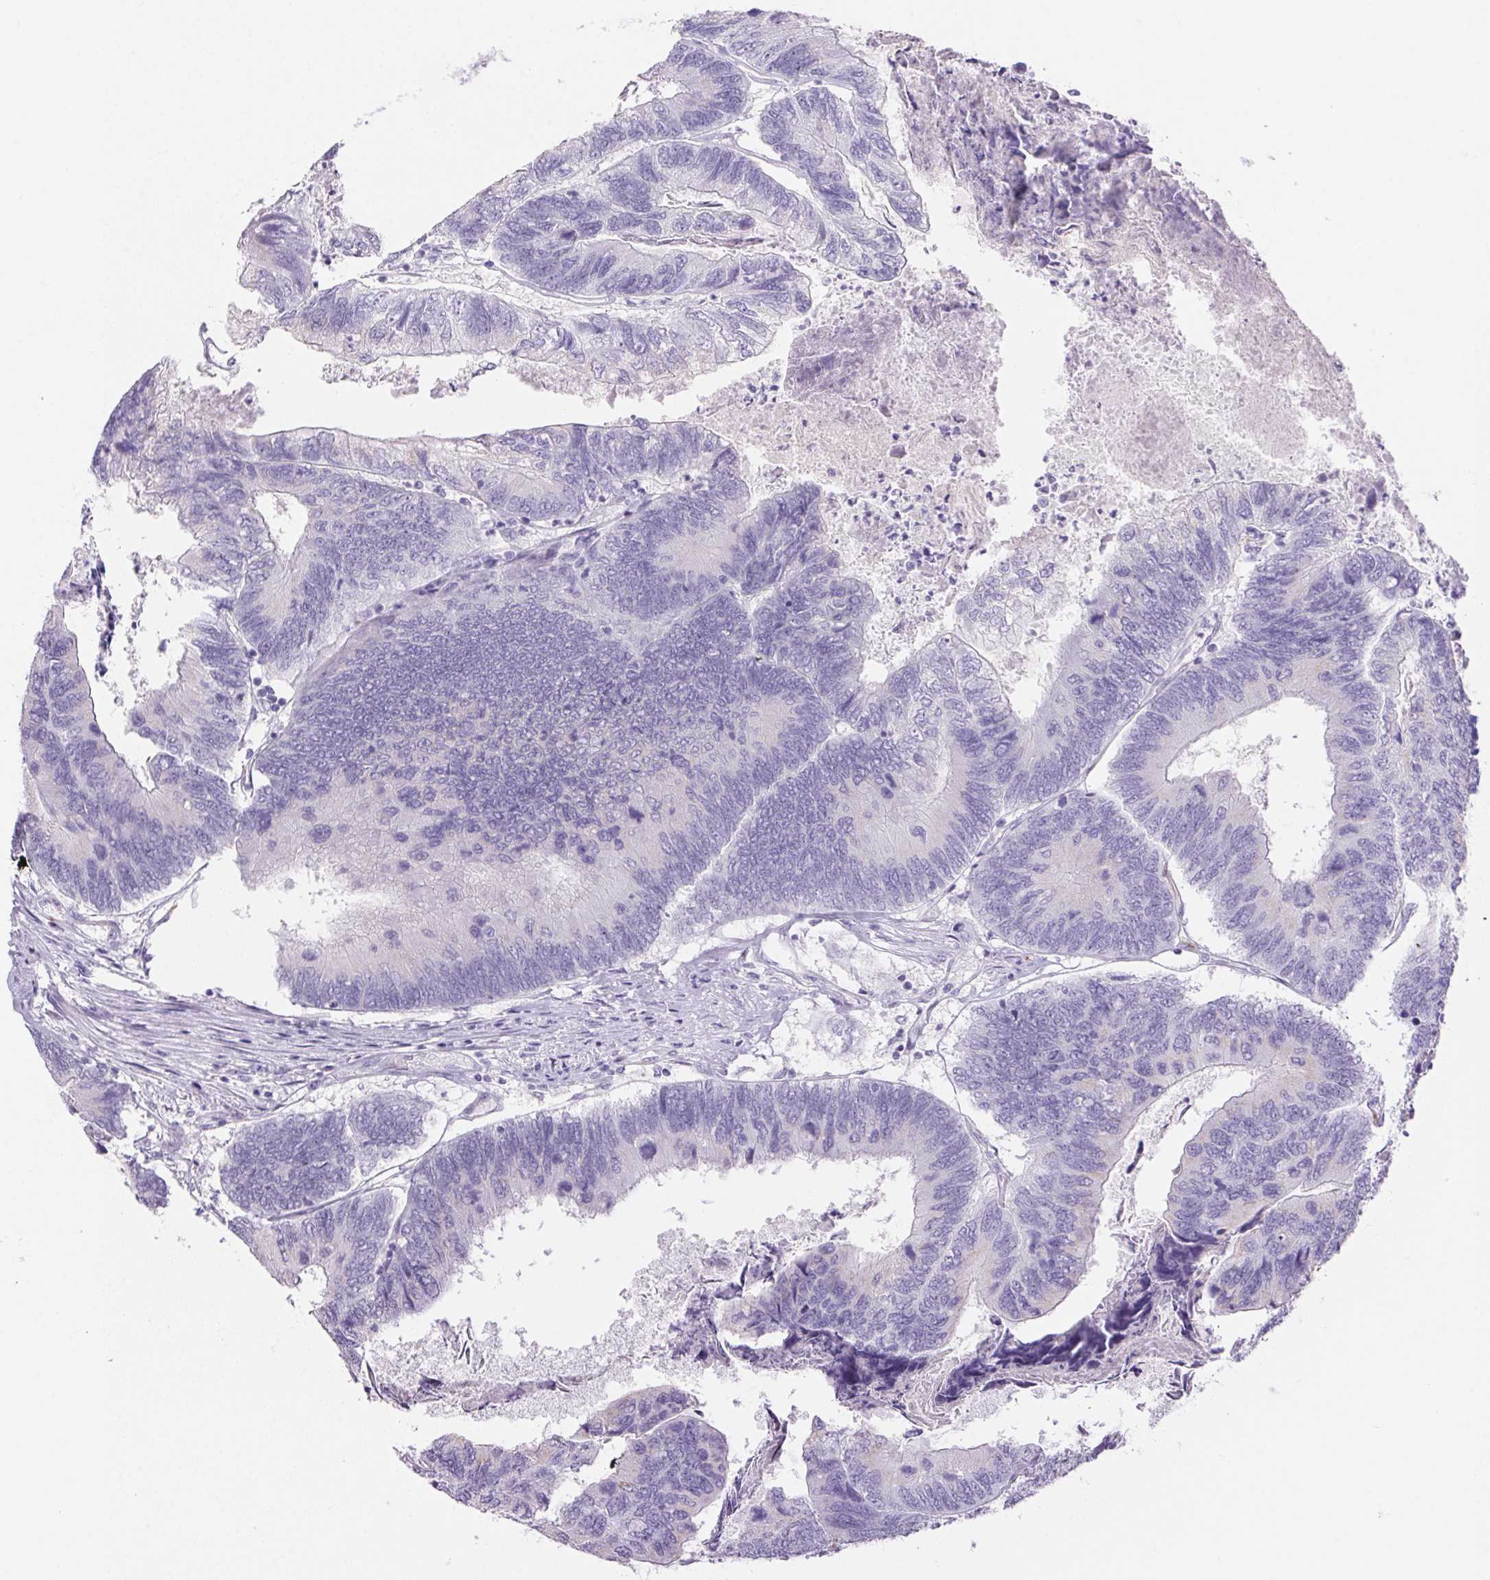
{"staining": {"intensity": "negative", "quantity": "none", "location": "none"}, "tissue": "colorectal cancer", "cell_type": "Tumor cells", "image_type": "cancer", "snomed": [{"axis": "morphology", "description": "Adenocarcinoma, NOS"}, {"axis": "topography", "description": "Colon"}], "caption": "This is a micrograph of IHC staining of colorectal cancer (adenocarcinoma), which shows no positivity in tumor cells.", "gene": "ERP27", "patient": {"sex": "female", "age": 67}}